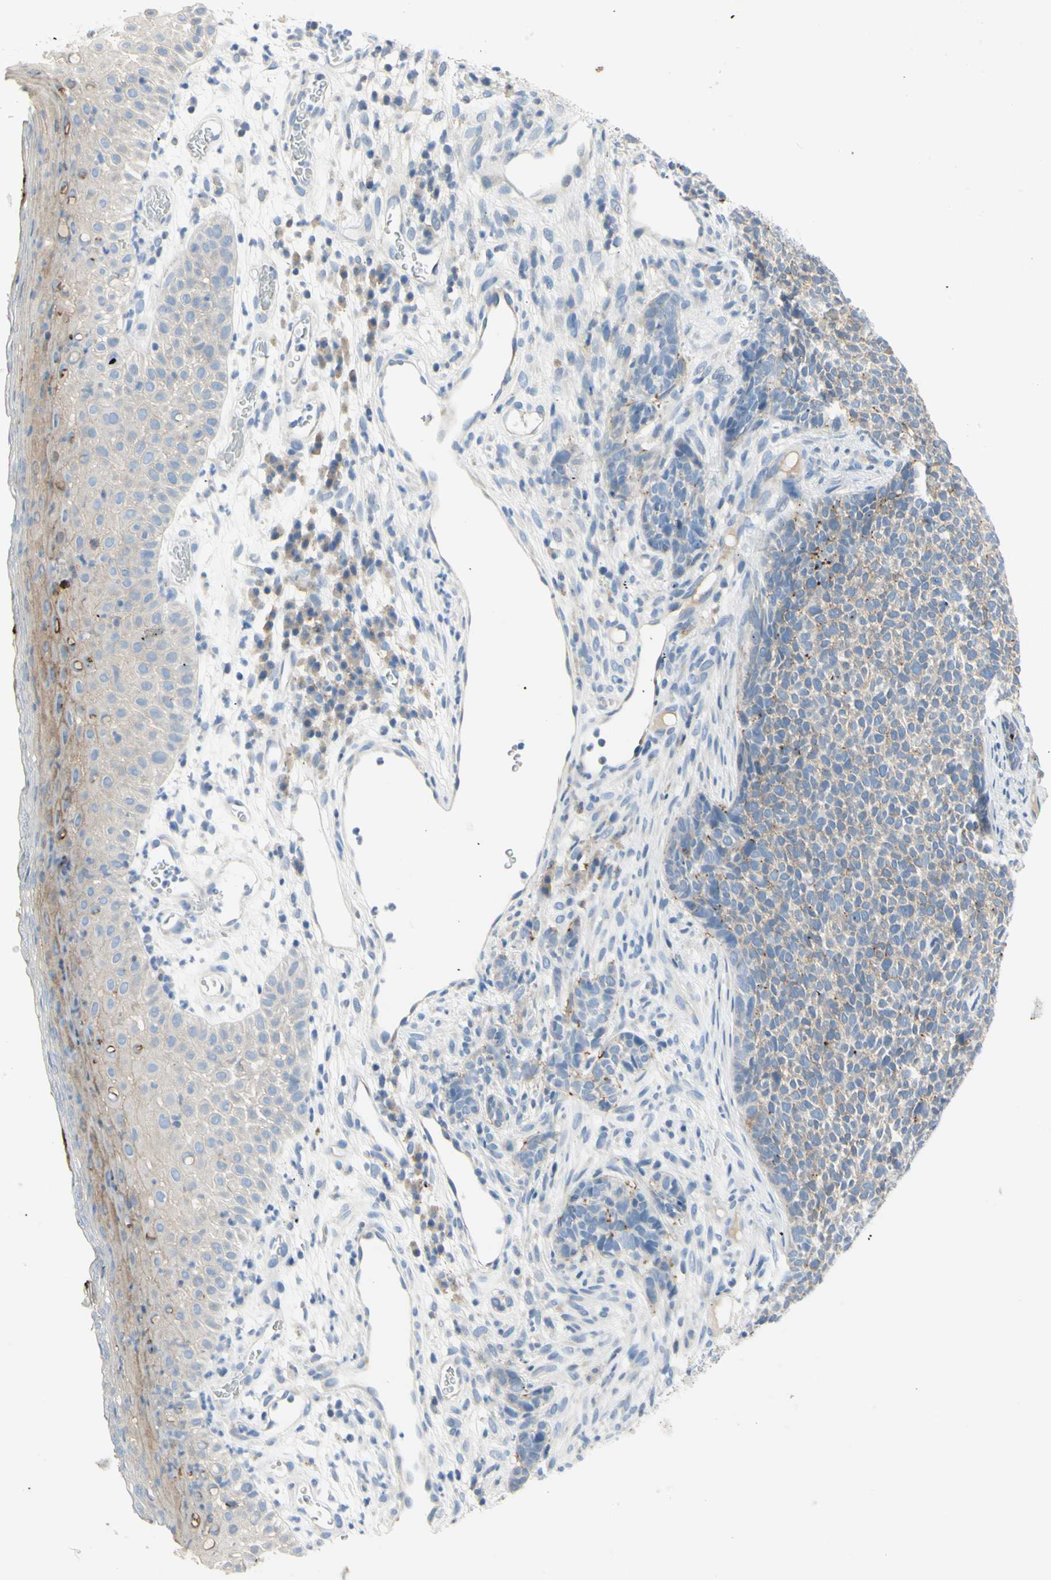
{"staining": {"intensity": "weak", "quantity": ">75%", "location": "cytoplasmic/membranous"}, "tissue": "skin cancer", "cell_type": "Tumor cells", "image_type": "cancer", "snomed": [{"axis": "morphology", "description": "Basal cell carcinoma"}, {"axis": "topography", "description": "Skin"}], "caption": "Immunohistochemistry (IHC) (DAB) staining of skin cancer (basal cell carcinoma) reveals weak cytoplasmic/membranous protein positivity in approximately >75% of tumor cells.", "gene": "MUC1", "patient": {"sex": "female", "age": 84}}